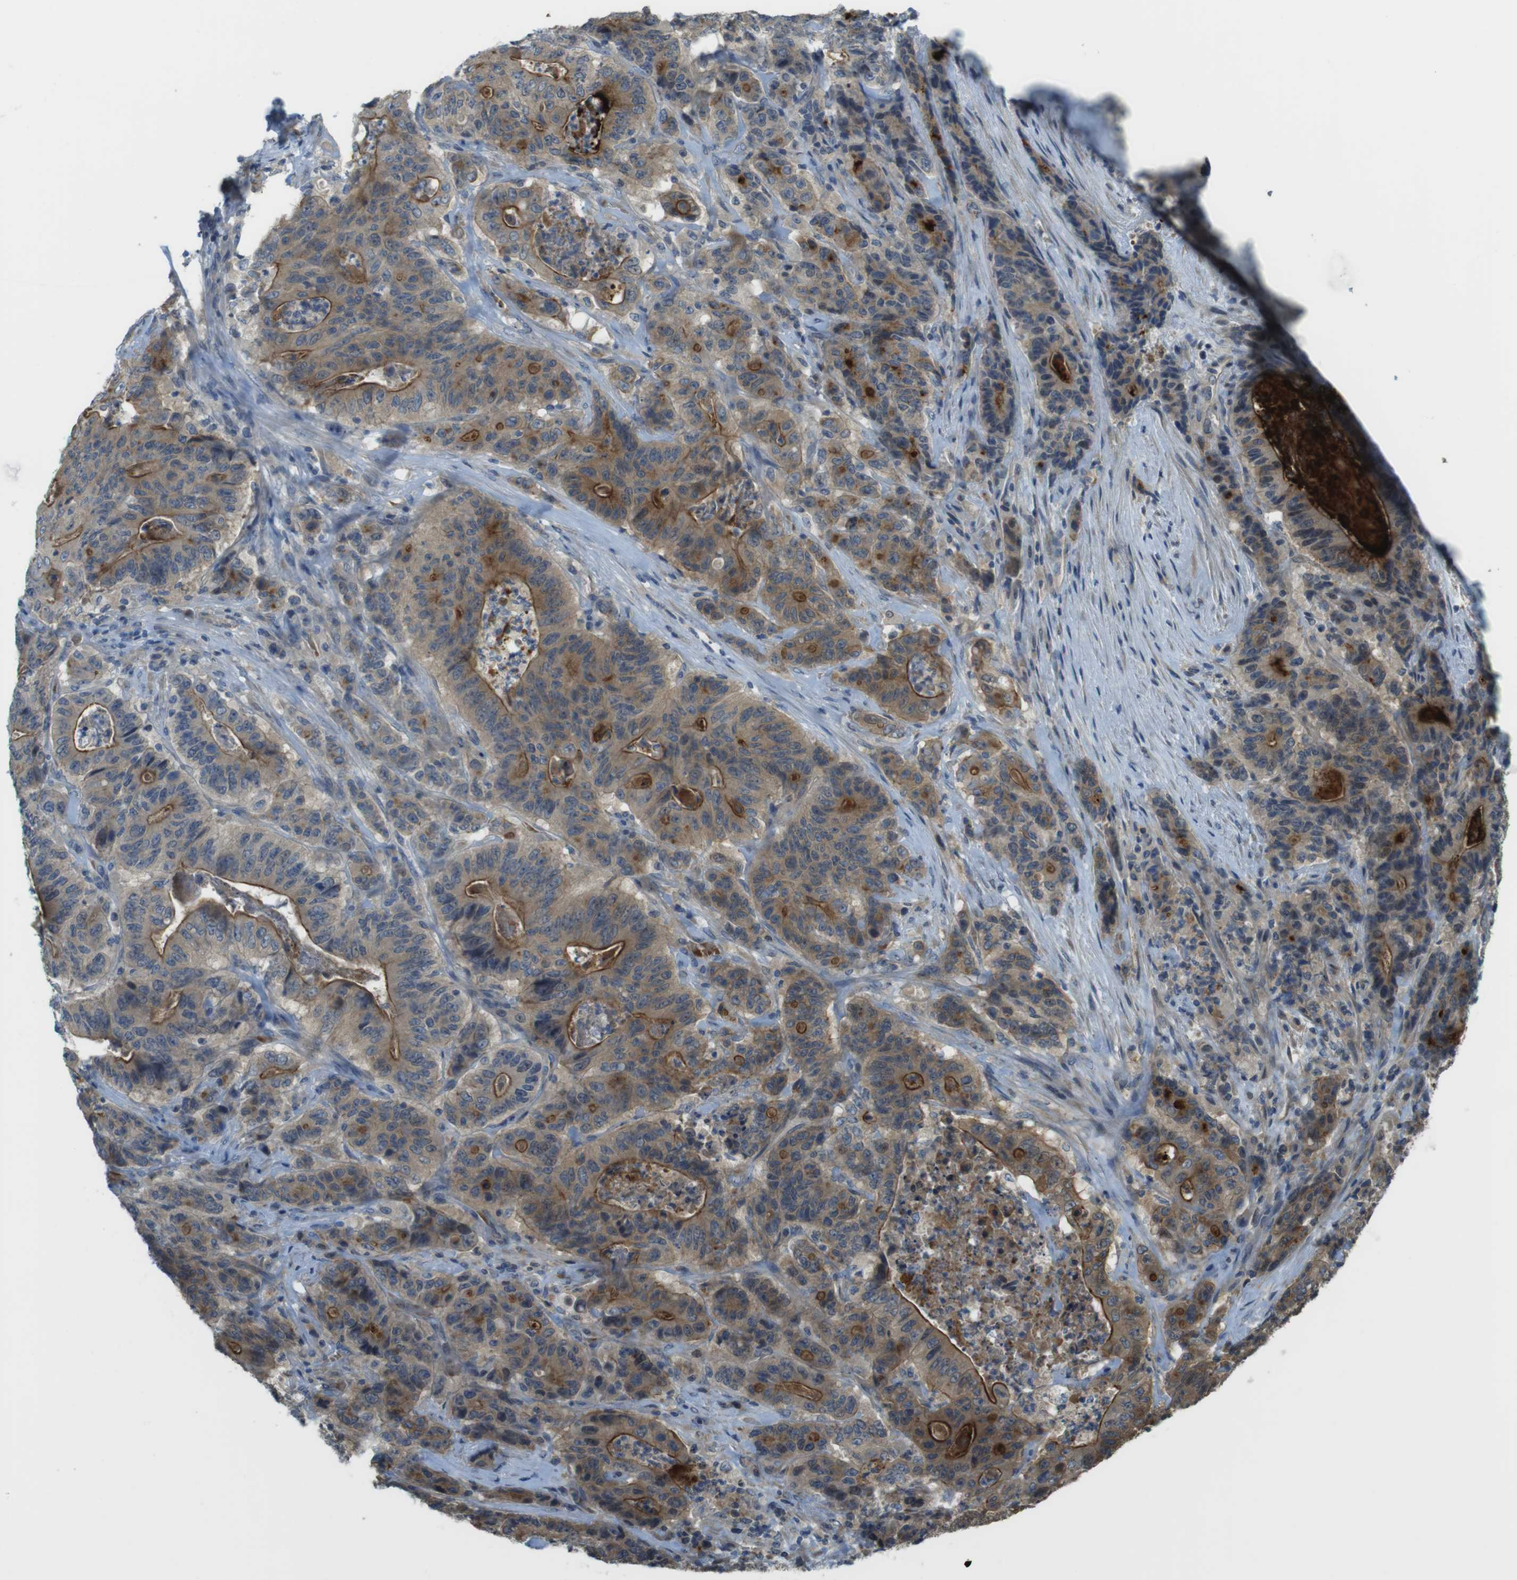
{"staining": {"intensity": "moderate", "quantity": "25%-75%", "location": "cytoplasmic/membranous"}, "tissue": "stomach cancer", "cell_type": "Tumor cells", "image_type": "cancer", "snomed": [{"axis": "morphology", "description": "Adenocarcinoma, NOS"}, {"axis": "topography", "description": "Stomach"}], "caption": "Human stomach cancer (adenocarcinoma) stained with a protein marker demonstrates moderate staining in tumor cells.", "gene": "ABHD15", "patient": {"sex": "female", "age": 73}}